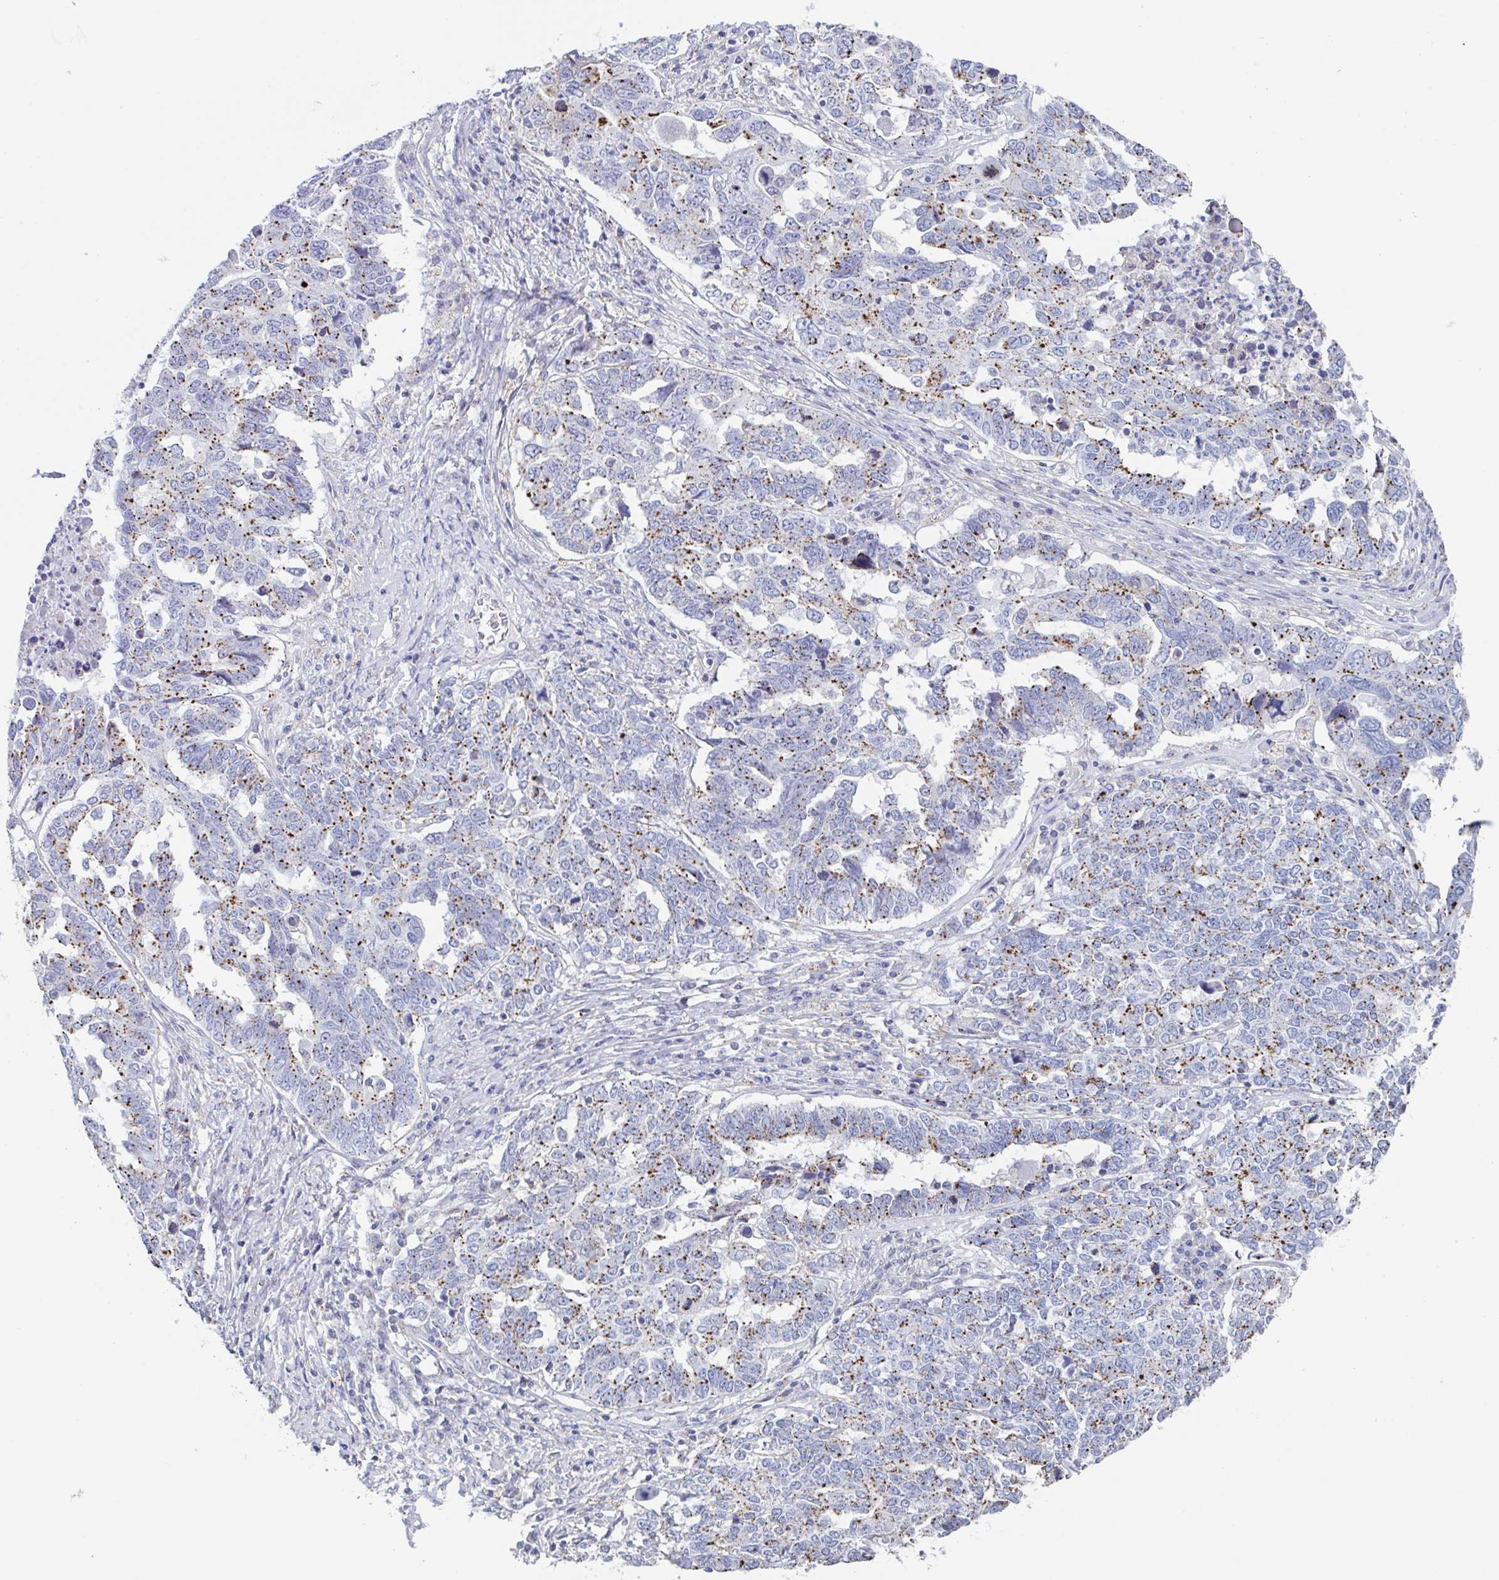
{"staining": {"intensity": "moderate", "quantity": ">75%", "location": "cytoplasmic/membranous"}, "tissue": "ovarian cancer", "cell_type": "Tumor cells", "image_type": "cancer", "snomed": [{"axis": "morphology", "description": "Carcinoma, endometroid"}, {"axis": "topography", "description": "Ovary"}], "caption": "The immunohistochemical stain labels moderate cytoplasmic/membranous positivity in tumor cells of ovarian cancer (endometroid carcinoma) tissue.", "gene": "CHMP5", "patient": {"sex": "female", "age": 62}}